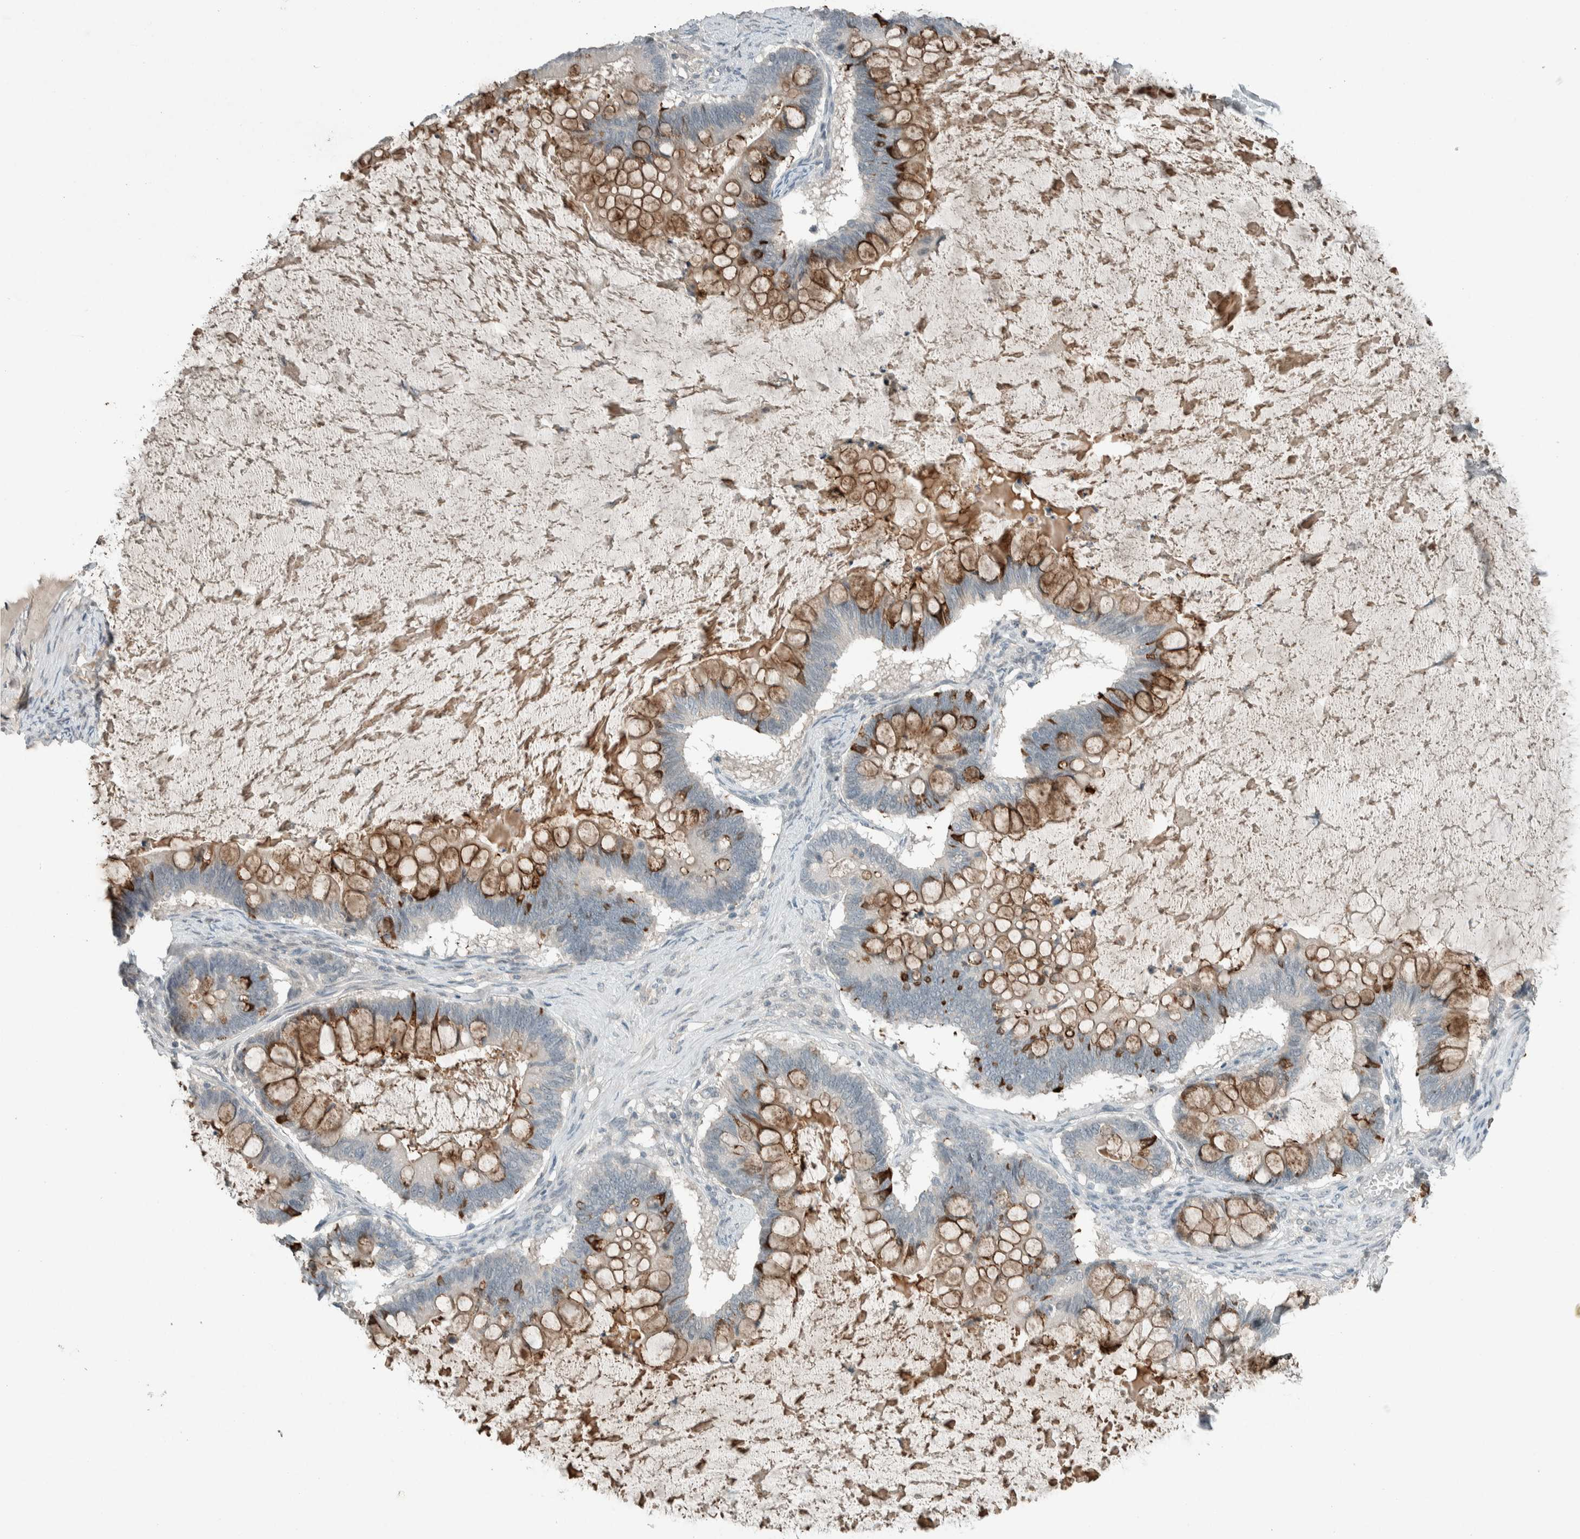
{"staining": {"intensity": "moderate", "quantity": ">75%", "location": "cytoplasmic/membranous"}, "tissue": "ovarian cancer", "cell_type": "Tumor cells", "image_type": "cancer", "snomed": [{"axis": "morphology", "description": "Cystadenocarcinoma, mucinous, NOS"}, {"axis": "topography", "description": "Ovary"}], "caption": "Ovarian cancer tissue shows moderate cytoplasmic/membranous positivity in about >75% of tumor cells", "gene": "CERCAM", "patient": {"sex": "female", "age": 61}}